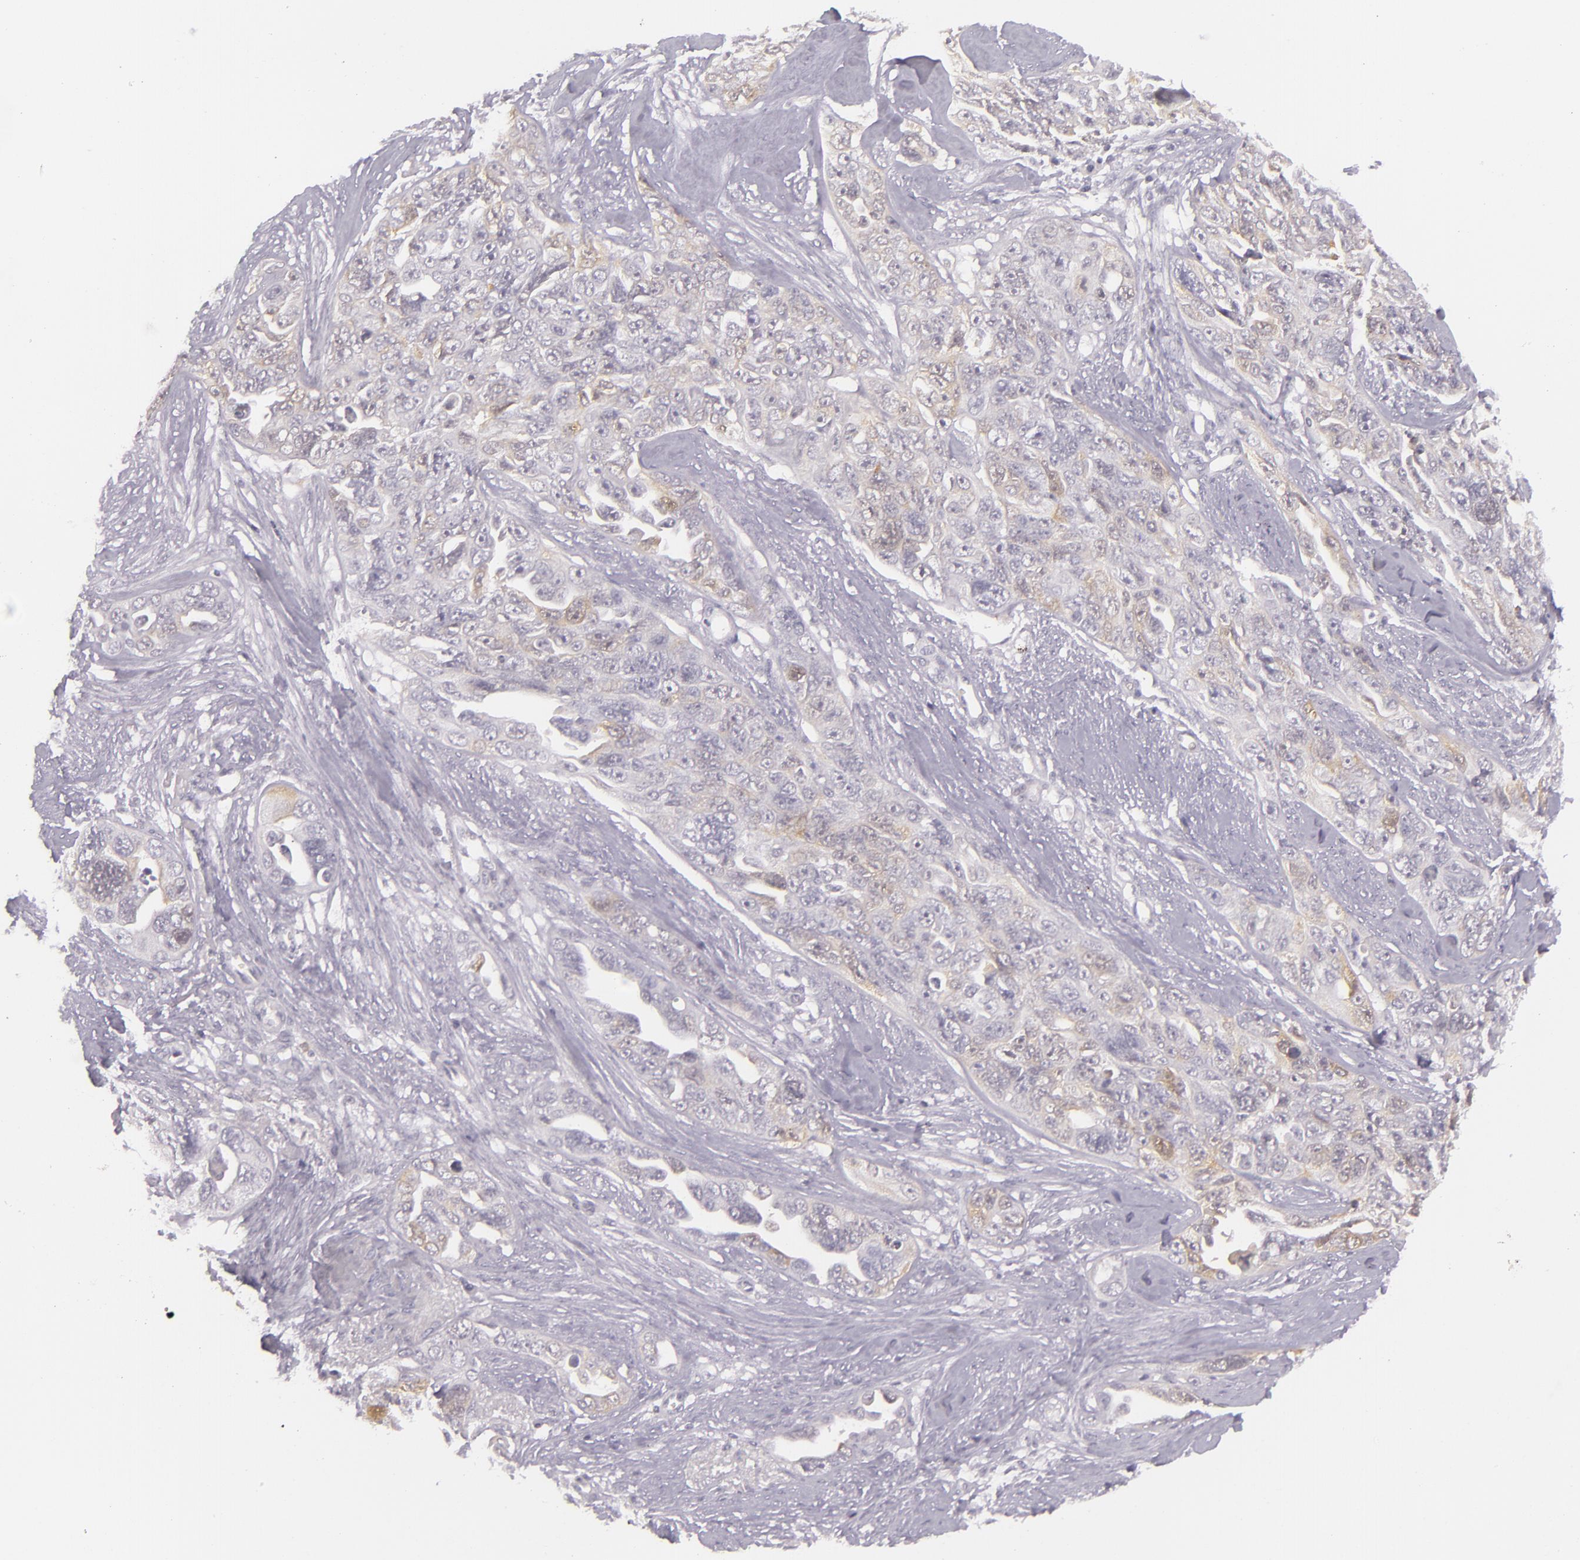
{"staining": {"intensity": "weak", "quantity": "<25%", "location": "cytoplasmic/membranous"}, "tissue": "ovarian cancer", "cell_type": "Tumor cells", "image_type": "cancer", "snomed": [{"axis": "morphology", "description": "Cystadenocarcinoma, serous, NOS"}, {"axis": "topography", "description": "Ovary"}], "caption": "Micrograph shows no significant protein positivity in tumor cells of serous cystadenocarcinoma (ovarian). (IHC, brightfield microscopy, high magnification).", "gene": "CBS", "patient": {"sex": "female", "age": 63}}